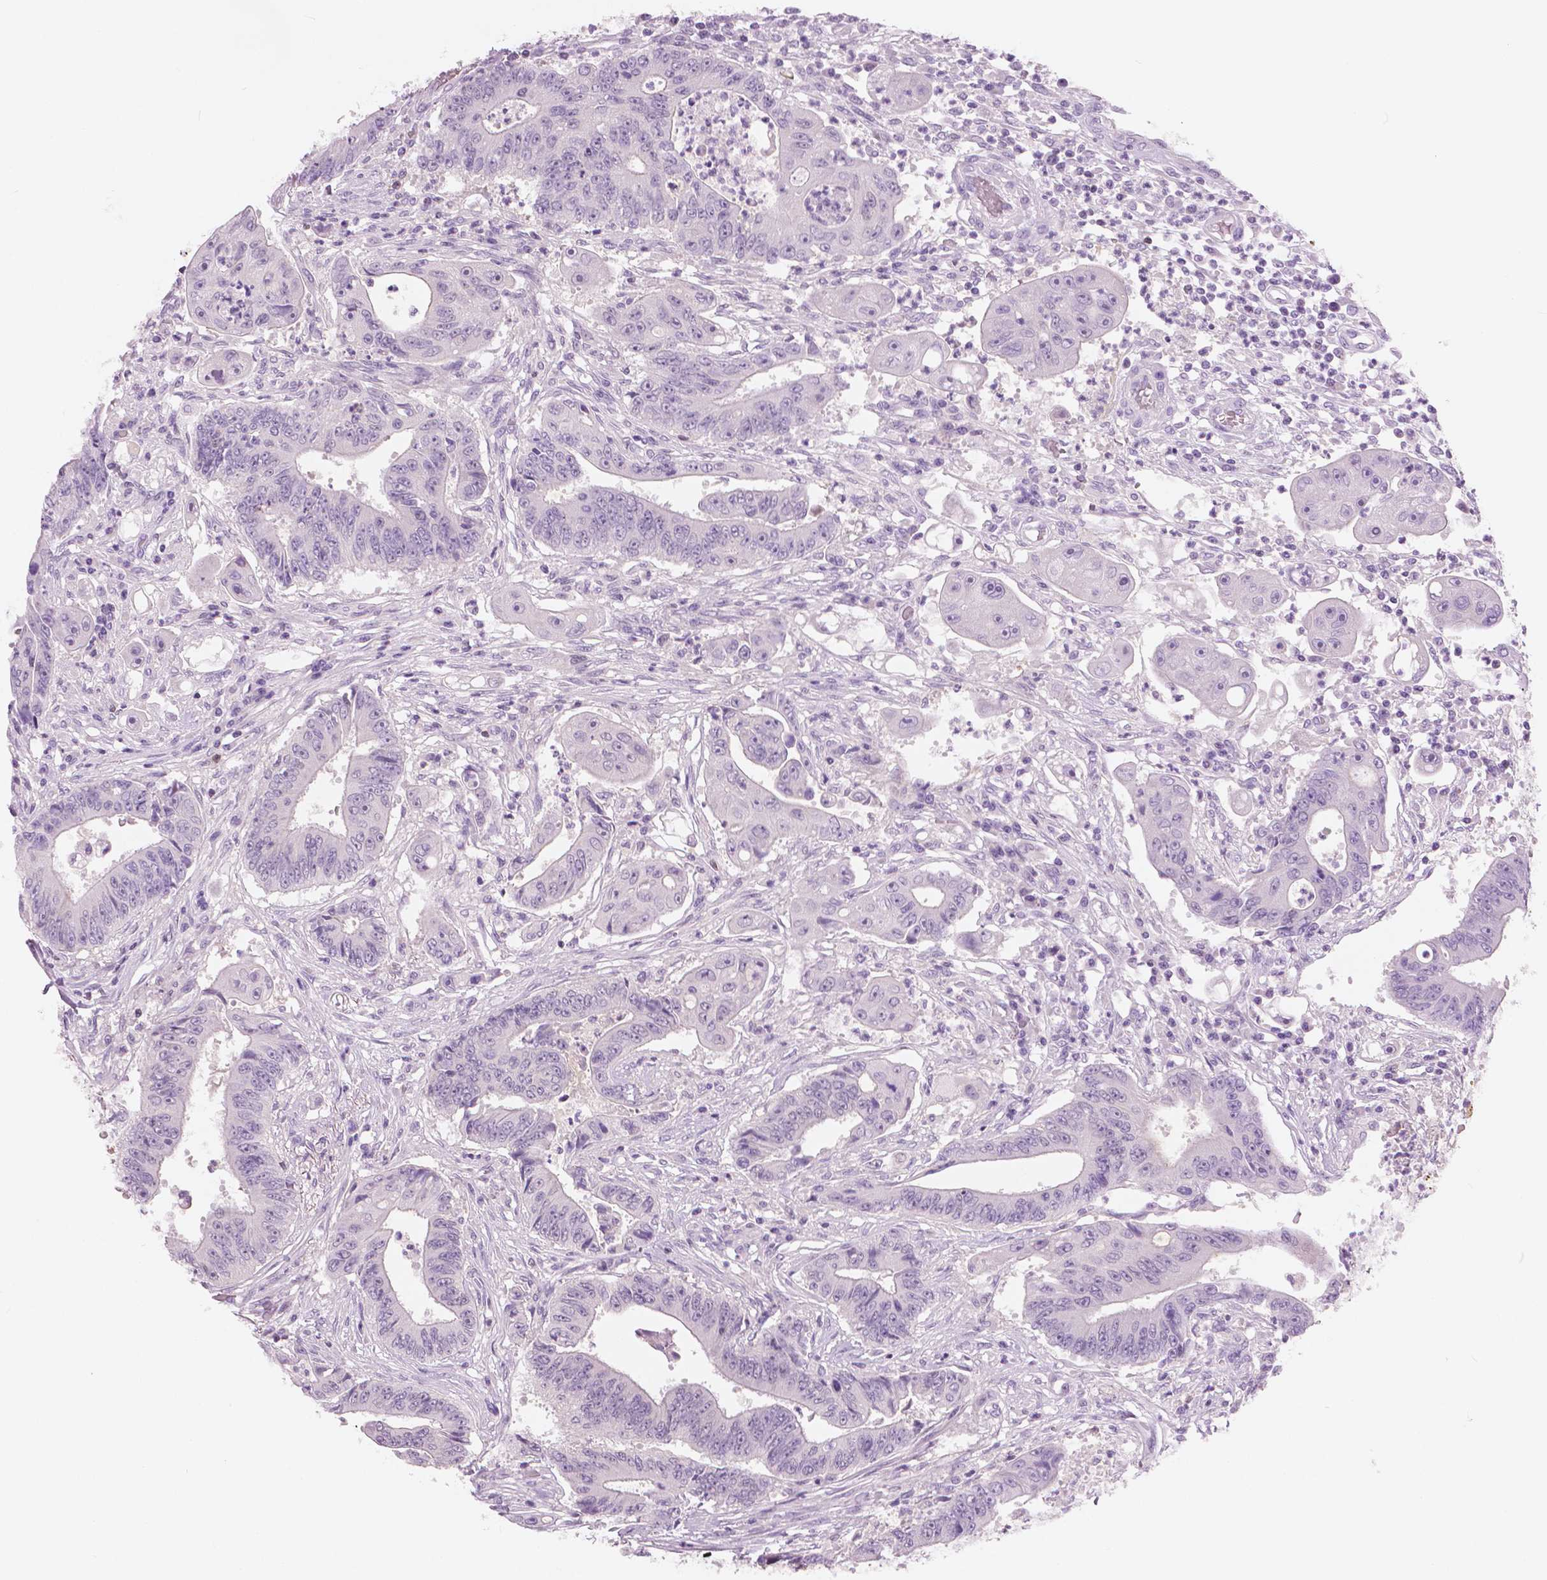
{"staining": {"intensity": "negative", "quantity": "none", "location": "none"}, "tissue": "colorectal cancer", "cell_type": "Tumor cells", "image_type": "cancer", "snomed": [{"axis": "morphology", "description": "Adenocarcinoma, NOS"}, {"axis": "topography", "description": "Rectum"}], "caption": "This is an immunohistochemistry photomicrograph of colorectal cancer. There is no staining in tumor cells.", "gene": "GALM", "patient": {"sex": "male", "age": 54}}